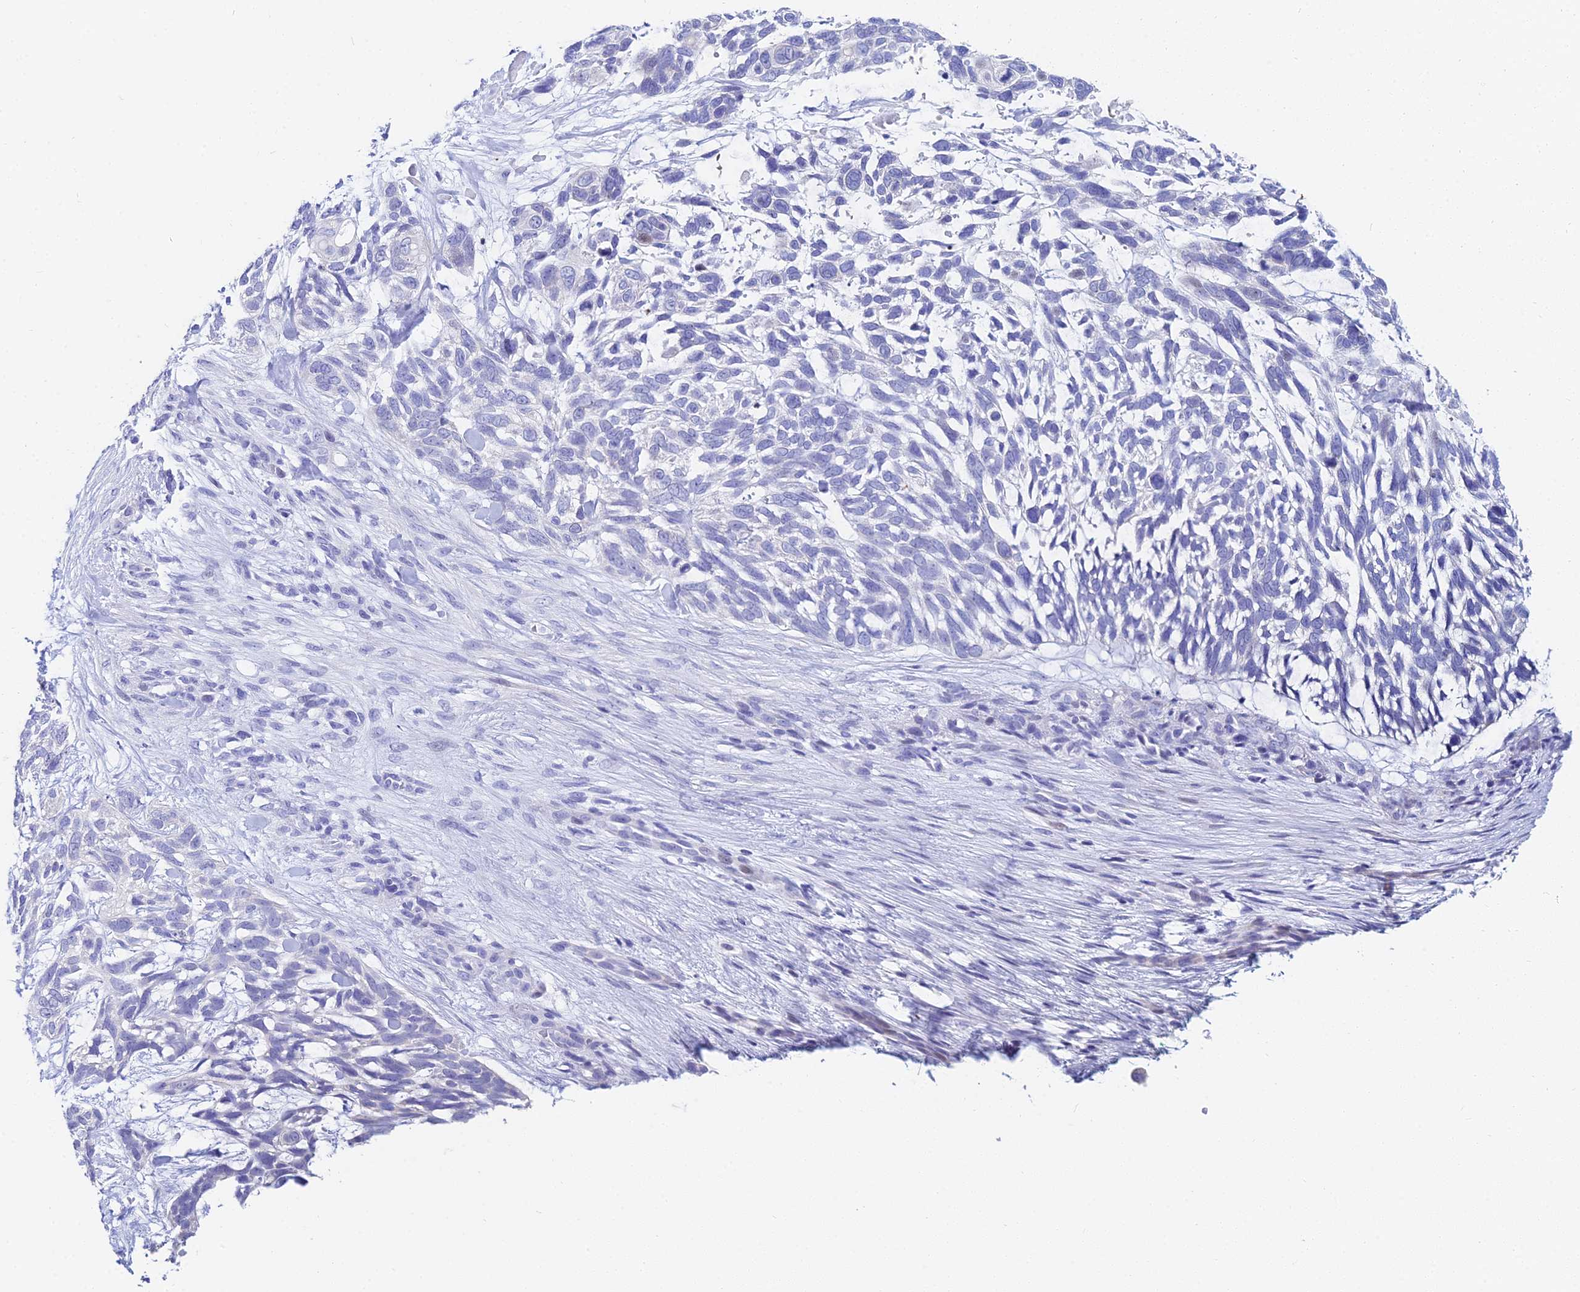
{"staining": {"intensity": "negative", "quantity": "none", "location": "none"}, "tissue": "skin cancer", "cell_type": "Tumor cells", "image_type": "cancer", "snomed": [{"axis": "morphology", "description": "Basal cell carcinoma"}, {"axis": "topography", "description": "Skin"}], "caption": "Tumor cells are negative for protein expression in human basal cell carcinoma (skin).", "gene": "HSPA1L", "patient": {"sex": "male", "age": 88}}